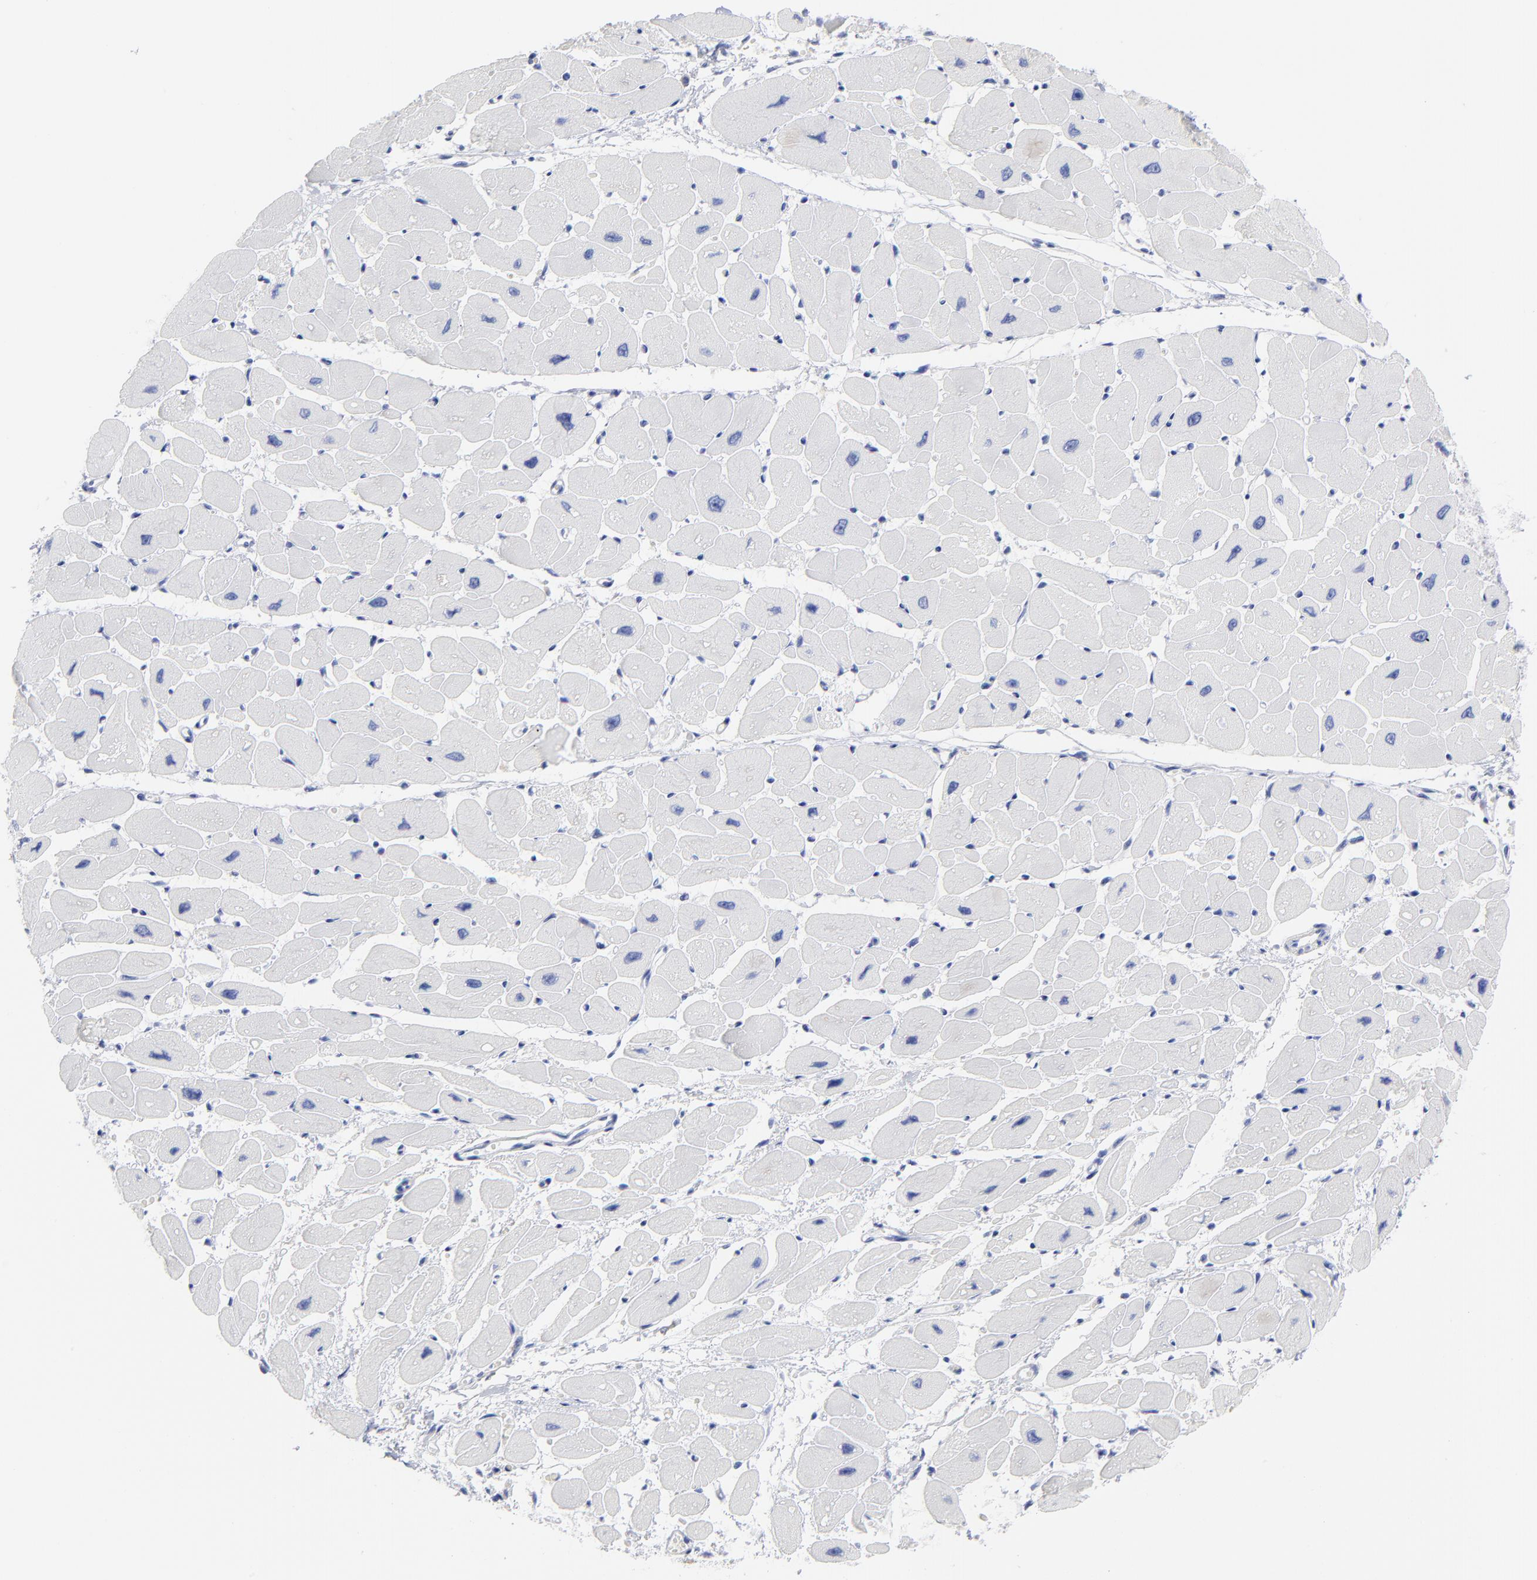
{"staining": {"intensity": "negative", "quantity": "none", "location": "none"}, "tissue": "heart muscle", "cell_type": "Cardiomyocytes", "image_type": "normal", "snomed": [{"axis": "morphology", "description": "Normal tissue, NOS"}, {"axis": "topography", "description": "Heart"}], "caption": "Immunohistochemistry (IHC) histopathology image of unremarkable human heart muscle stained for a protein (brown), which reveals no staining in cardiomyocytes.", "gene": "ACY1", "patient": {"sex": "female", "age": 54}}